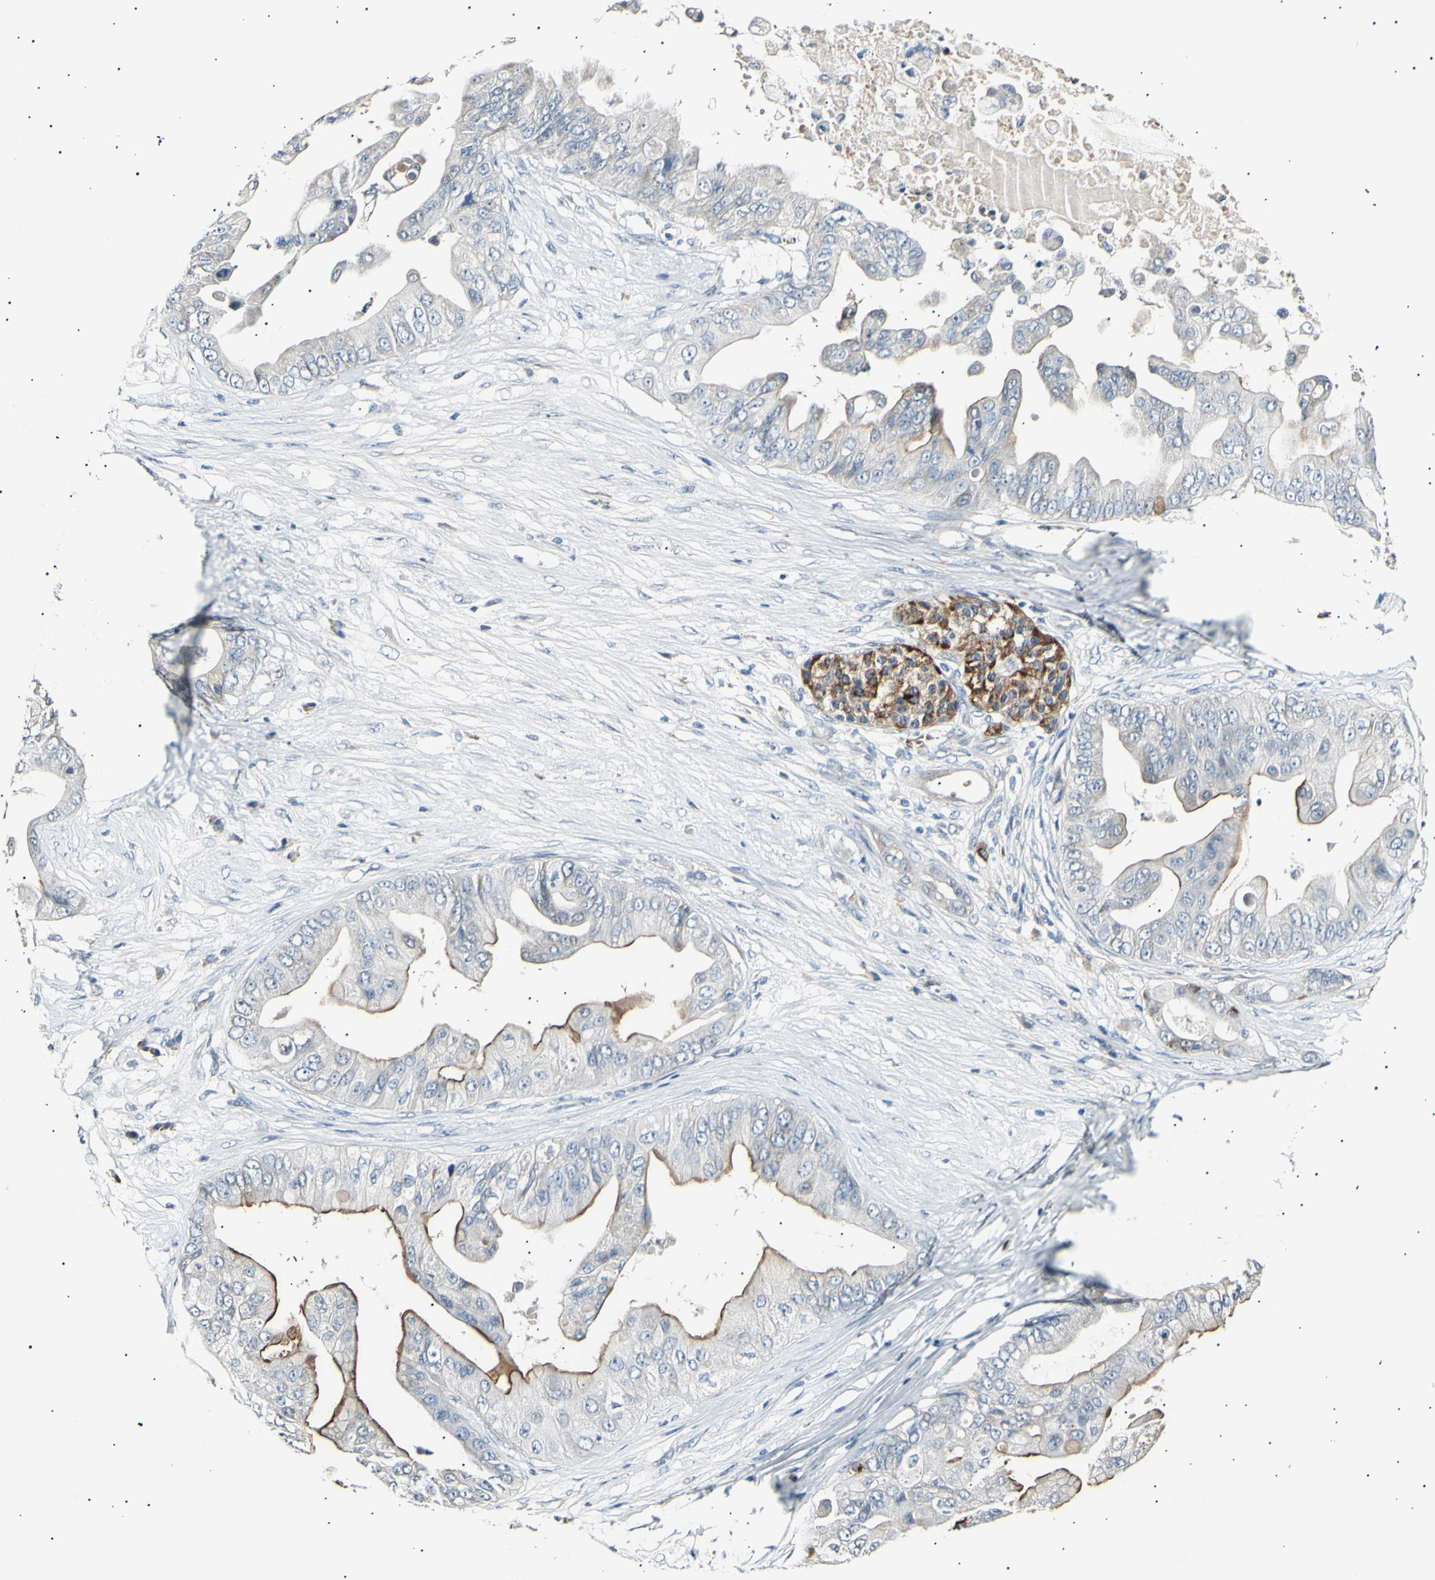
{"staining": {"intensity": "moderate", "quantity": "<25%", "location": "cytoplasmic/membranous"}, "tissue": "pancreatic cancer", "cell_type": "Tumor cells", "image_type": "cancer", "snomed": [{"axis": "morphology", "description": "Adenocarcinoma, NOS"}, {"axis": "topography", "description": "Pancreas"}], "caption": "High-power microscopy captured an IHC image of pancreatic cancer (adenocarcinoma), revealing moderate cytoplasmic/membranous staining in about <25% of tumor cells.", "gene": "ITGA6", "patient": {"sex": "female", "age": 75}}